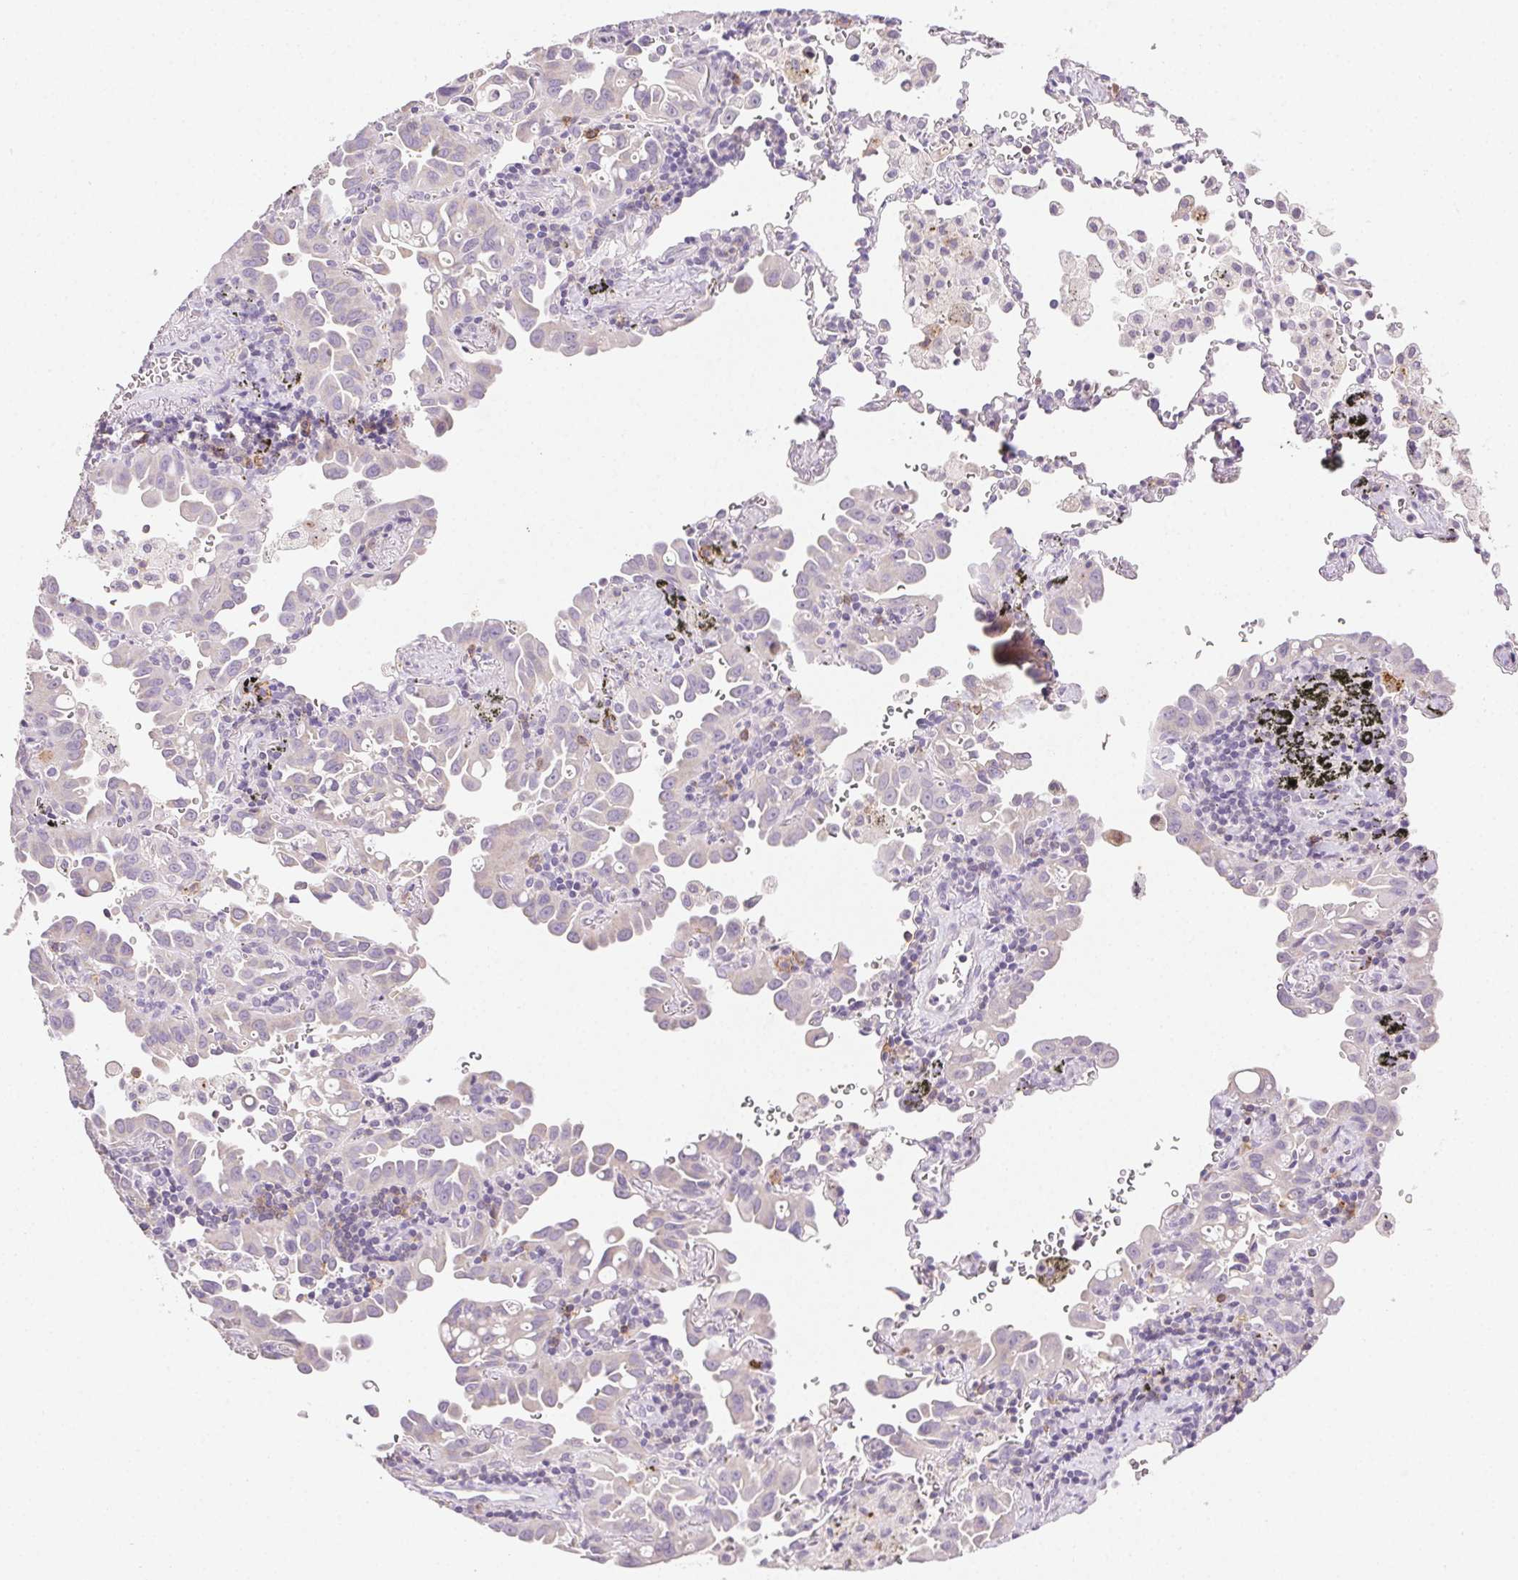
{"staining": {"intensity": "negative", "quantity": "none", "location": "none"}, "tissue": "lung cancer", "cell_type": "Tumor cells", "image_type": "cancer", "snomed": [{"axis": "morphology", "description": "Adenocarcinoma, NOS"}, {"axis": "topography", "description": "Lung"}], "caption": "This is an immunohistochemistry histopathology image of human lung cancer. There is no expression in tumor cells.", "gene": "AKAP5", "patient": {"sex": "male", "age": 68}}